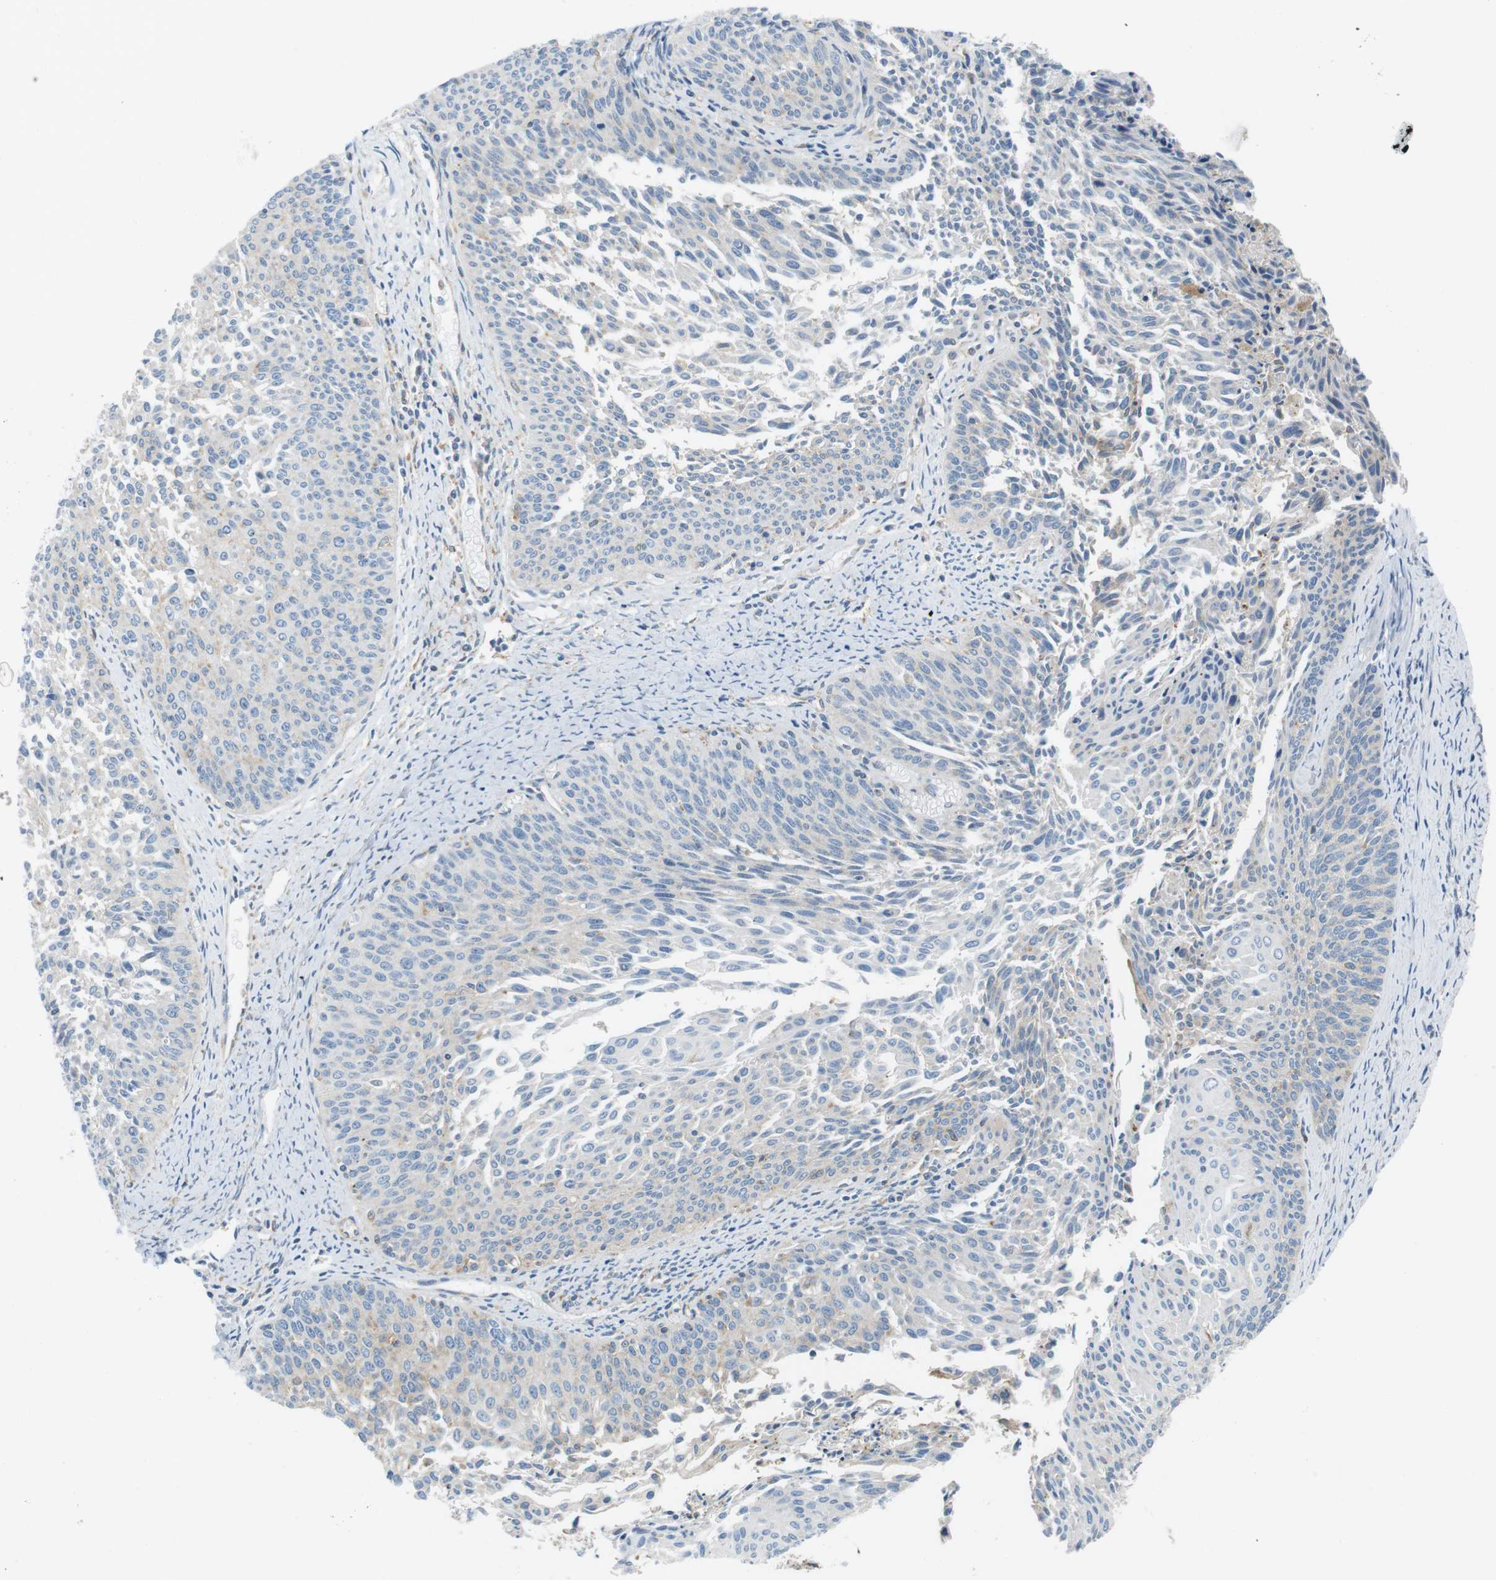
{"staining": {"intensity": "weak", "quantity": "<25%", "location": "cytoplasmic/membranous"}, "tissue": "cervical cancer", "cell_type": "Tumor cells", "image_type": "cancer", "snomed": [{"axis": "morphology", "description": "Squamous cell carcinoma, NOS"}, {"axis": "topography", "description": "Cervix"}], "caption": "Histopathology image shows no significant protein positivity in tumor cells of cervical cancer. (DAB immunohistochemistry (IHC) visualized using brightfield microscopy, high magnification).", "gene": "PEPD", "patient": {"sex": "female", "age": 55}}